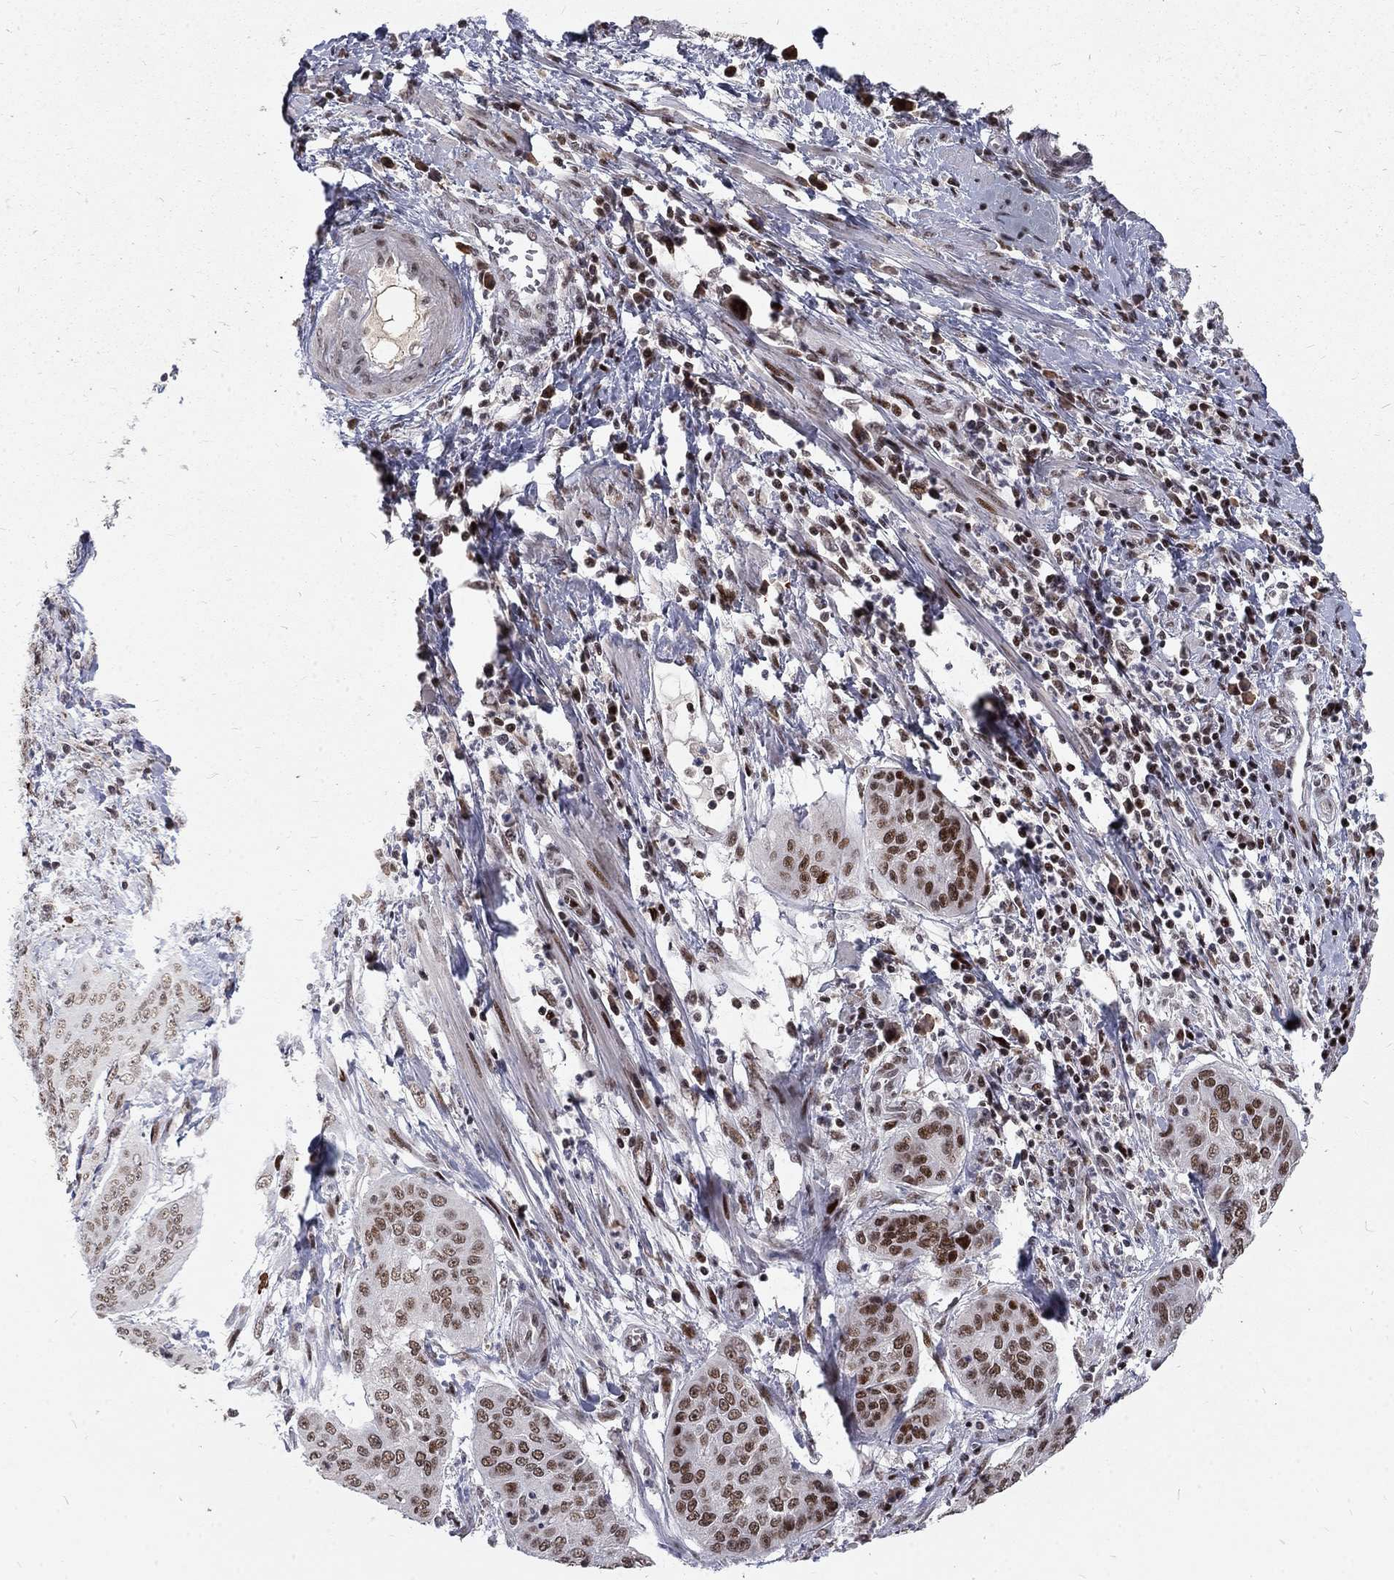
{"staining": {"intensity": "strong", "quantity": ">75%", "location": "nuclear"}, "tissue": "cervical cancer", "cell_type": "Tumor cells", "image_type": "cancer", "snomed": [{"axis": "morphology", "description": "Squamous cell carcinoma, NOS"}, {"axis": "topography", "description": "Cervix"}], "caption": "Immunohistochemical staining of cervical squamous cell carcinoma exhibits high levels of strong nuclear protein expression in about >75% of tumor cells.", "gene": "TCEAL1", "patient": {"sex": "female", "age": 39}}